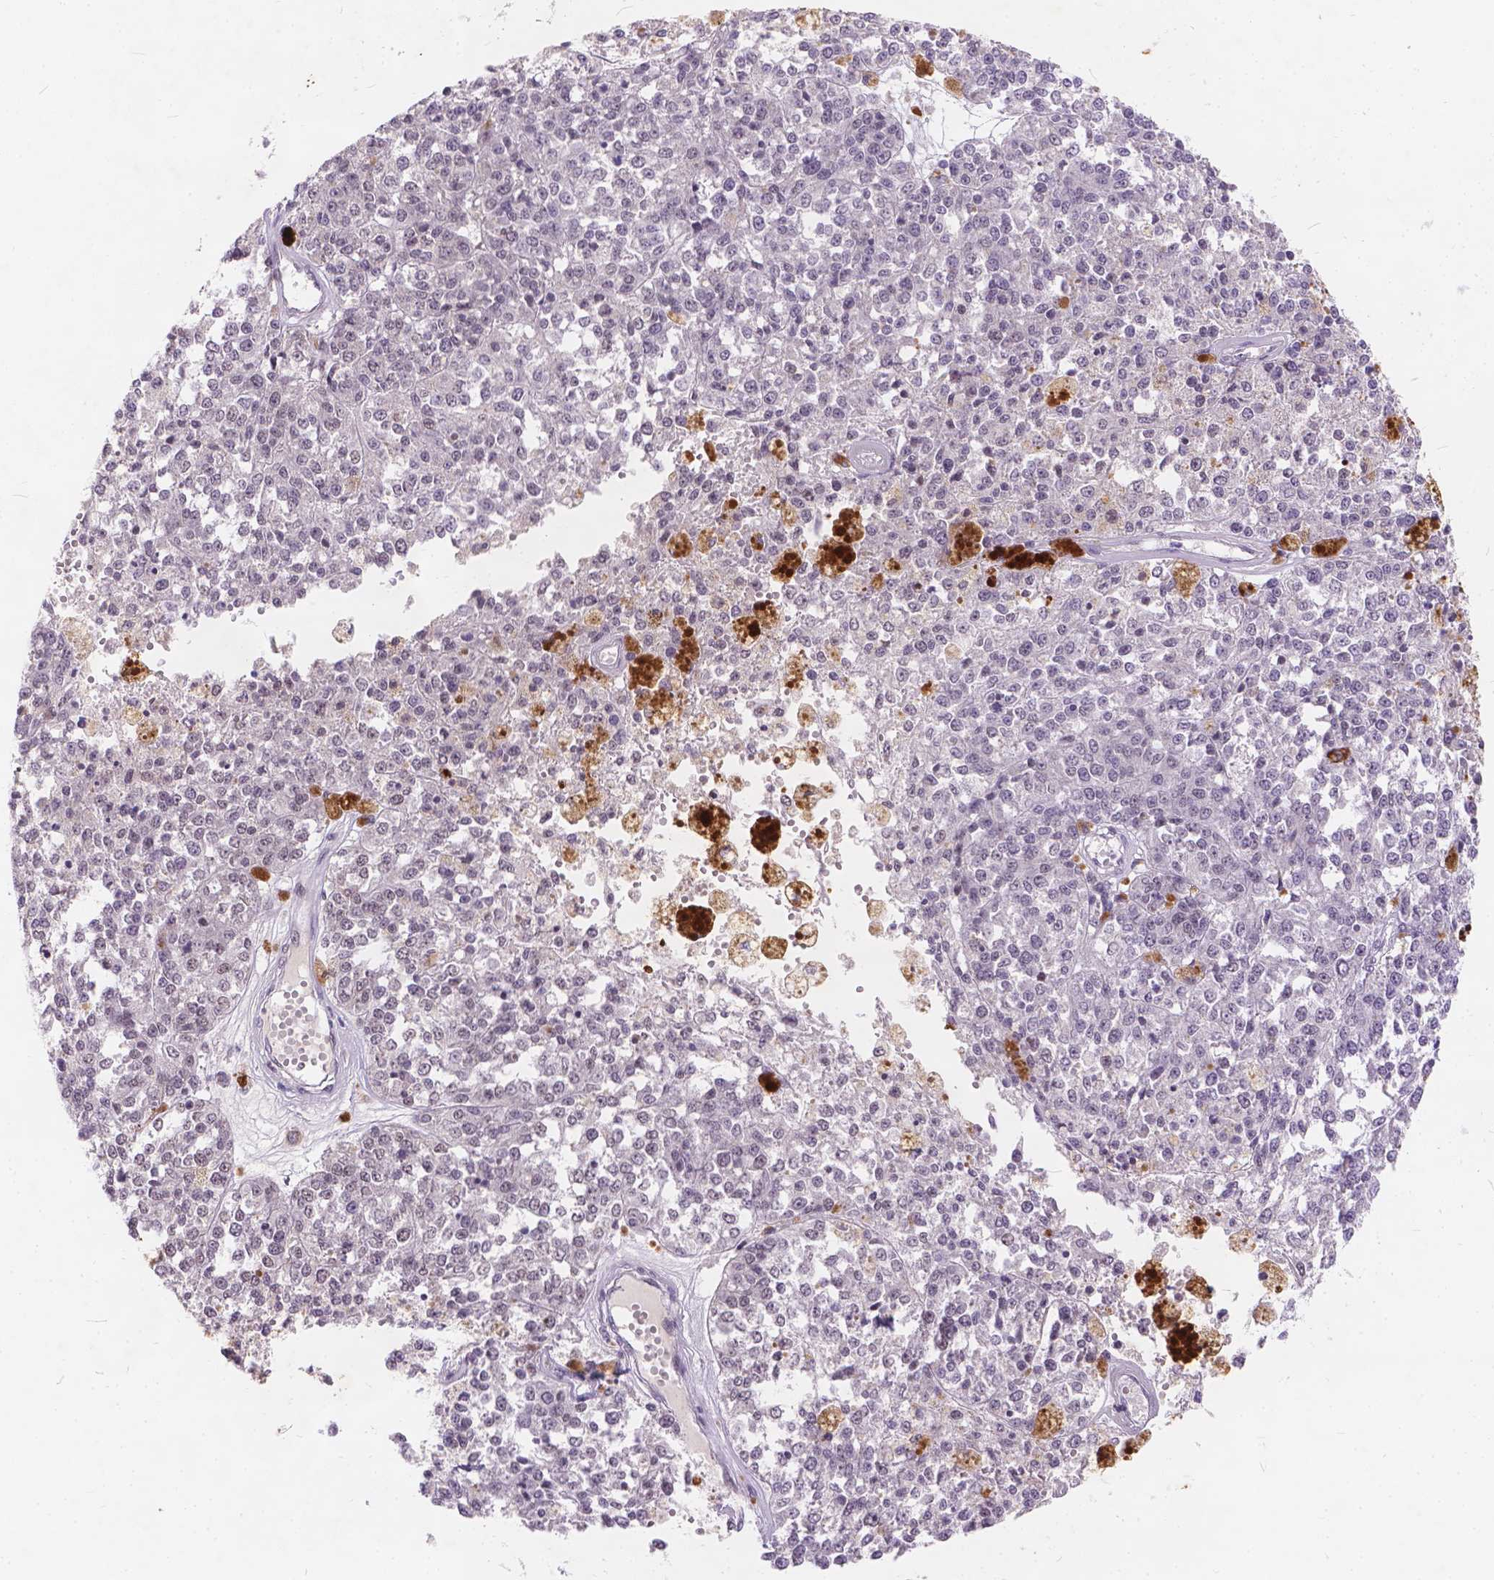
{"staining": {"intensity": "negative", "quantity": "none", "location": "none"}, "tissue": "melanoma", "cell_type": "Tumor cells", "image_type": "cancer", "snomed": [{"axis": "morphology", "description": "Malignant melanoma, Metastatic site"}, {"axis": "topography", "description": "Lymph node"}], "caption": "The histopathology image demonstrates no significant positivity in tumor cells of melanoma.", "gene": "FAM53A", "patient": {"sex": "female", "age": 64}}